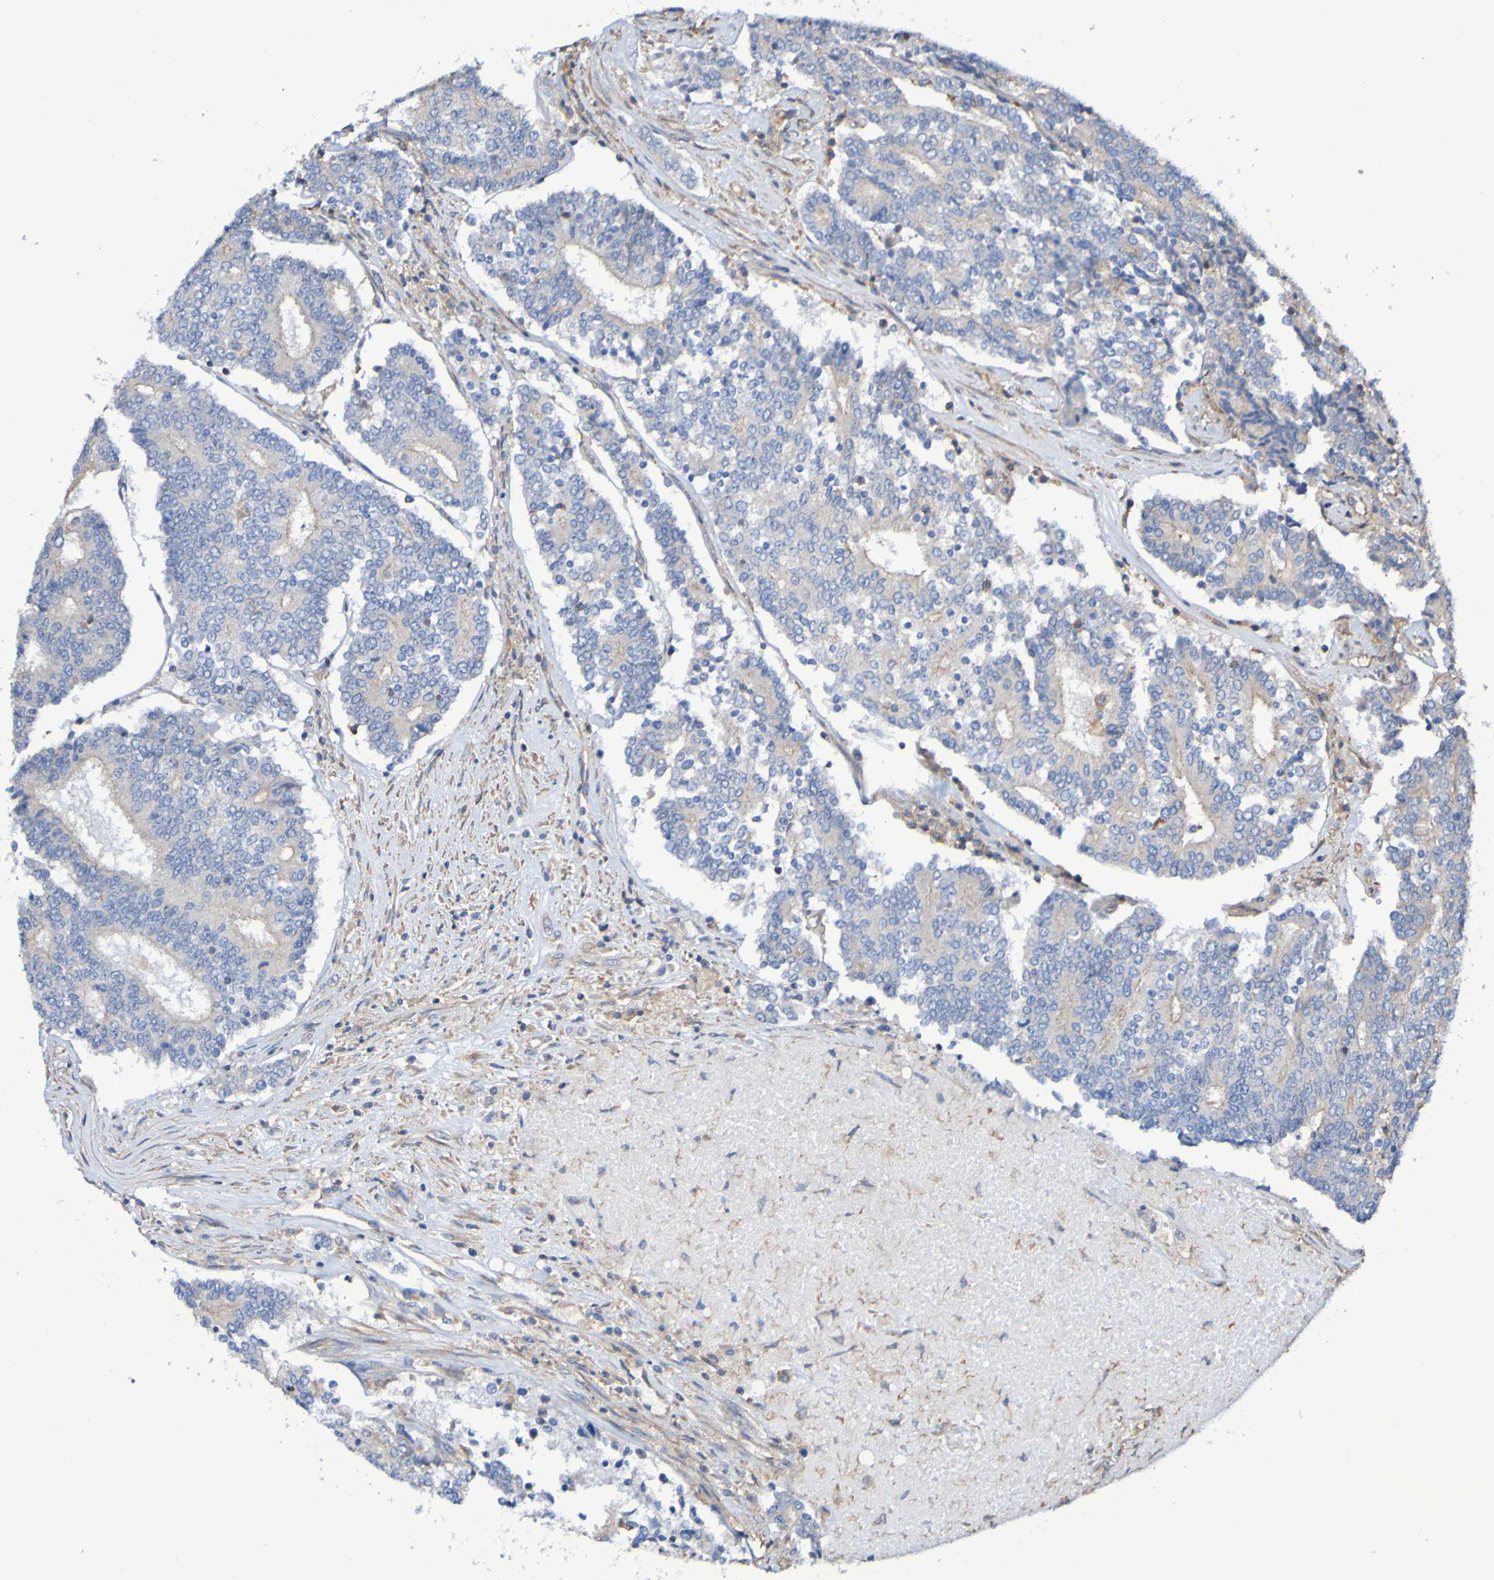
{"staining": {"intensity": "negative", "quantity": "none", "location": "none"}, "tissue": "prostate cancer", "cell_type": "Tumor cells", "image_type": "cancer", "snomed": [{"axis": "morphology", "description": "Normal tissue, NOS"}, {"axis": "morphology", "description": "Adenocarcinoma, High grade"}, {"axis": "topography", "description": "Prostate"}, {"axis": "topography", "description": "Seminal veicle"}], "caption": "Adenocarcinoma (high-grade) (prostate) was stained to show a protein in brown. There is no significant positivity in tumor cells.", "gene": "SYNJ1", "patient": {"sex": "male", "age": 55}}